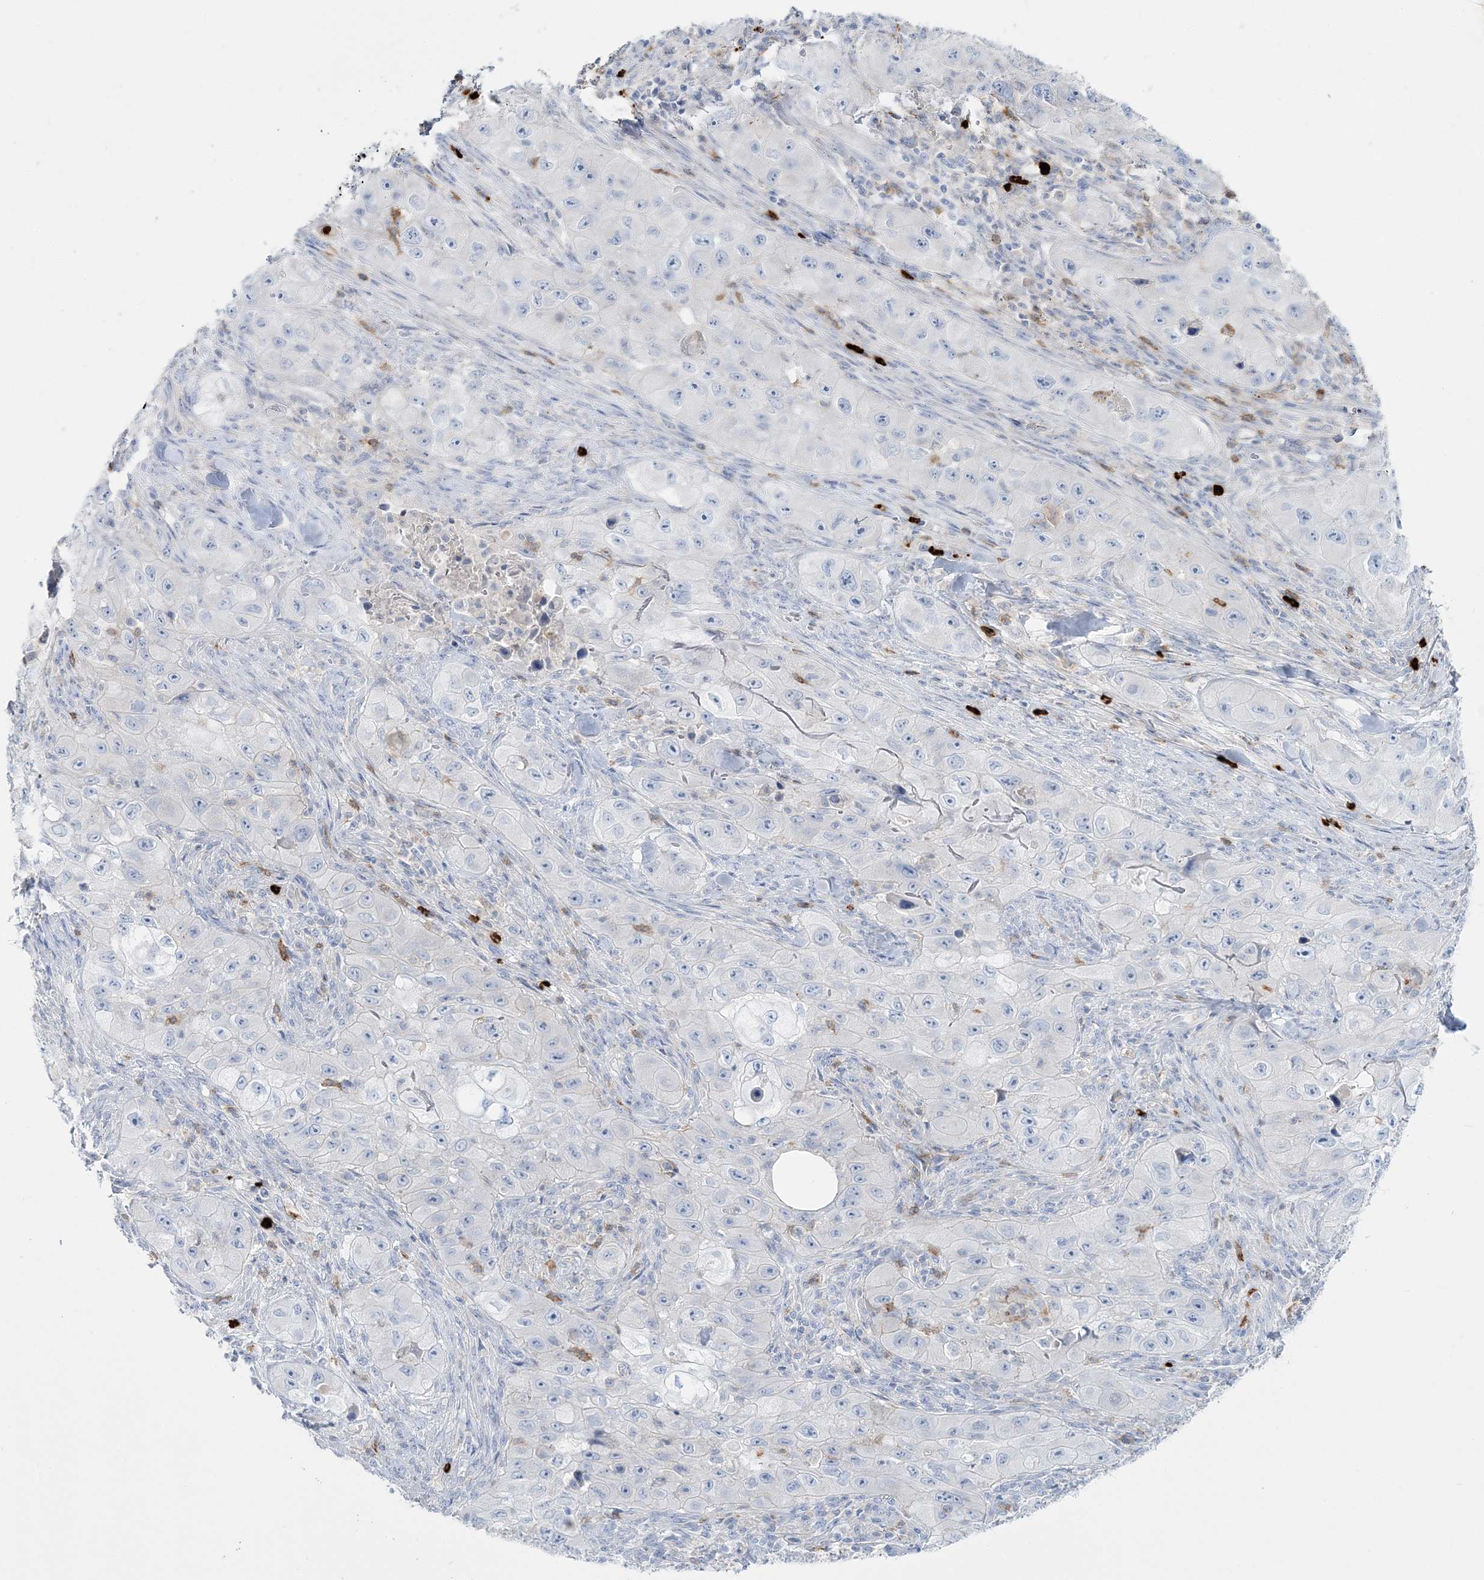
{"staining": {"intensity": "negative", "quantity": "none", "location": "none"}, "tissue": "skin cancer", "cell_type": "Tumor cells", "image_type": "cancer", "snomed": [{"axis": "morphology", "description": "Squamous cell carcinoma, NOS"}, {"axis": "topography", "description": "Skin"}, {"axis": "topography", "description": "Subcutis"}], "caption": "There is no significant expression in tumor cells of skin cancer (squamous cell carcinoma).", "gene": "WDSUB1", "patient": {"sex": "male", "age": 73}}